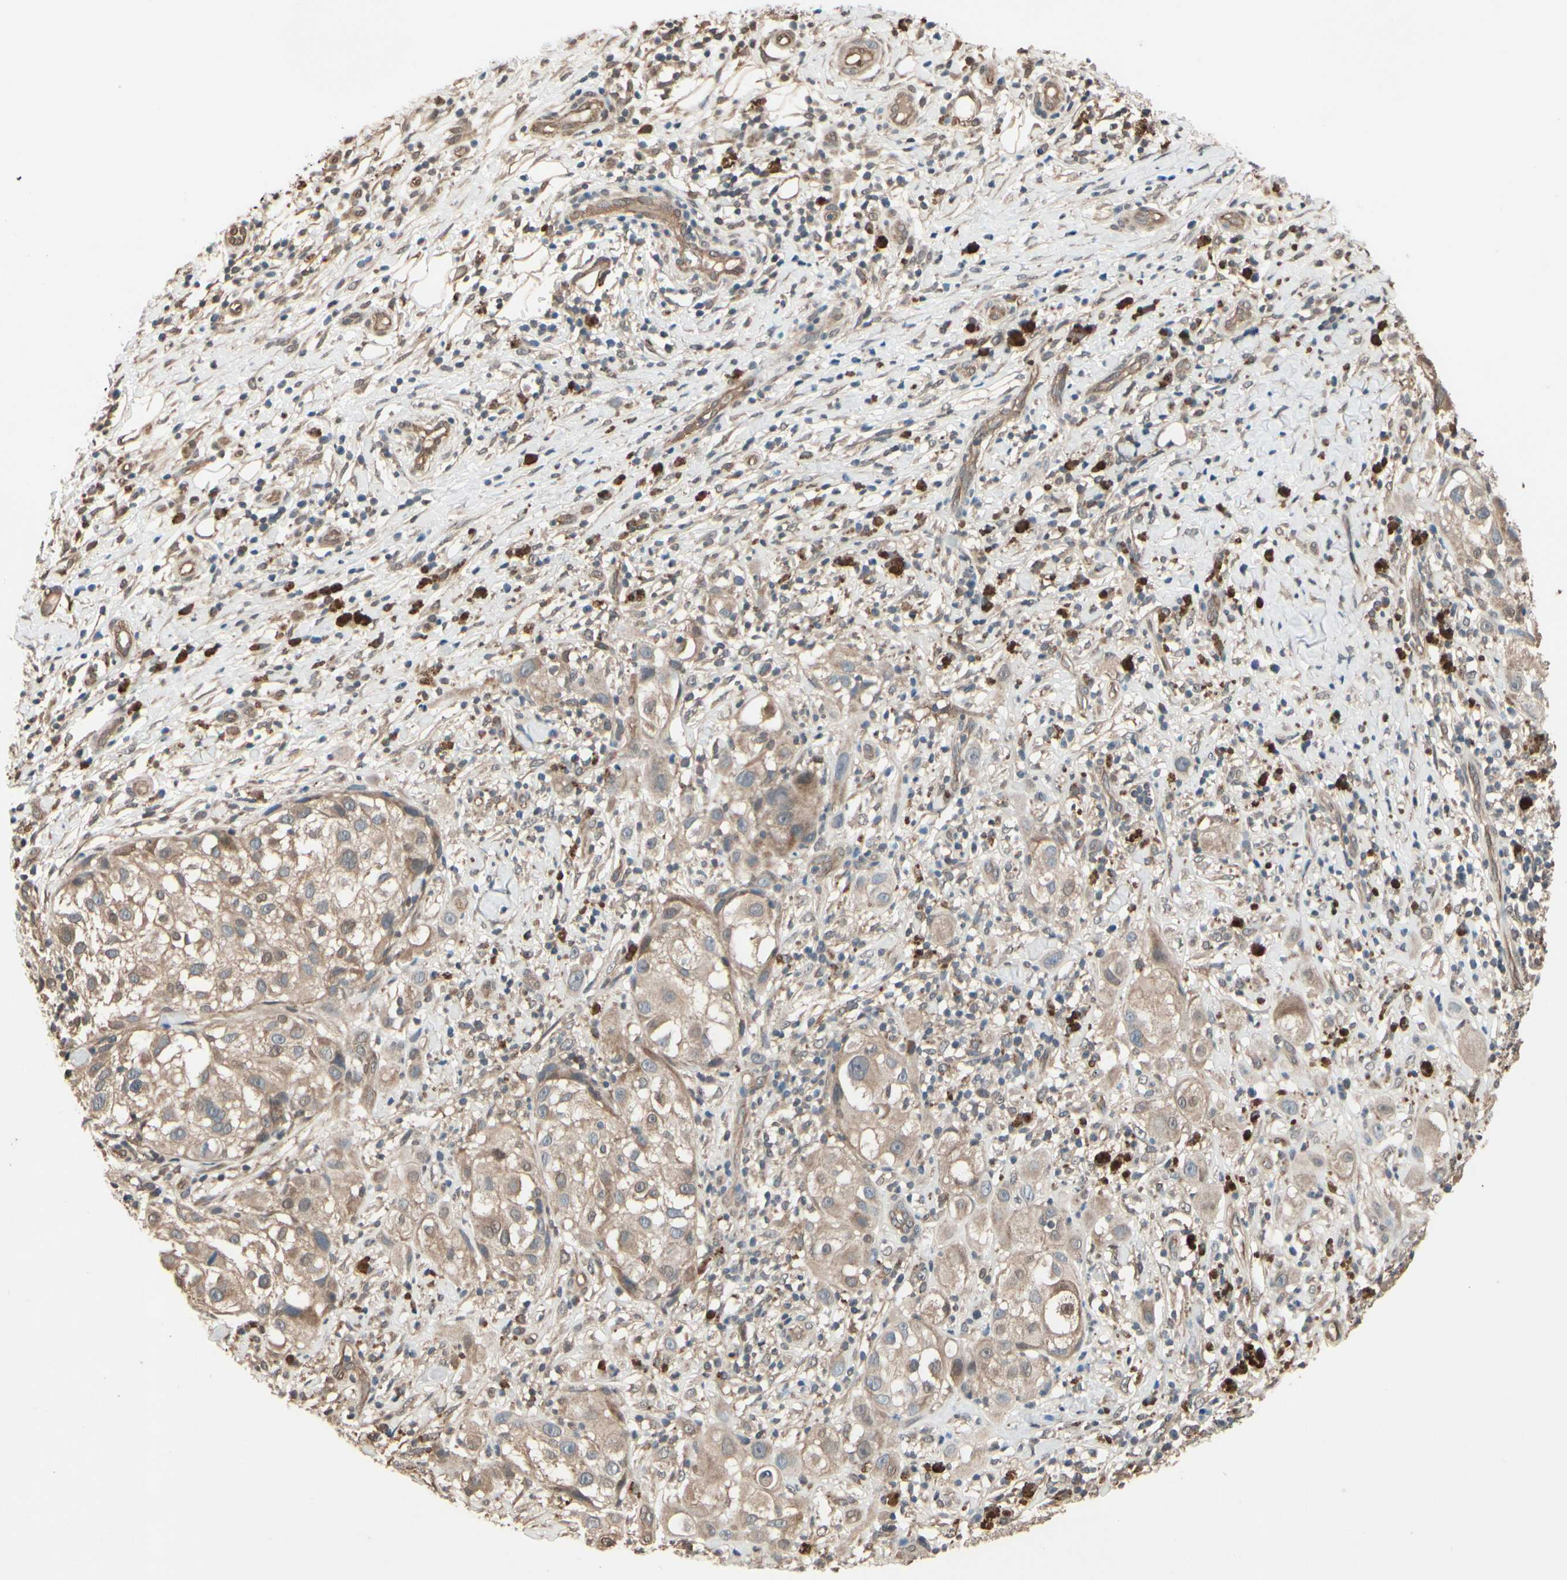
{"staining": {"intensity": "weak", "quantity": ">75%", "location": "cytoplasmic/membranous"}, "tissue": "melanoma", "cell_type": "Tumor cells", "image_type": "cancer", "snomed": [{"axis": "morphology", "description": "Necrosis, NOS"}, {"axis": "morphology", "description": "Malignant melanoma, NOS"}, {"axis": "topography", "description": "Skin"}], "caption": "An IHC image of tumor tissue is shown. Protein staining in brown labels weak cytoplasmic/membranous positivity in melanoma within tumor cells.", "gene": "PNPLA7", "patient": {"sex": "female", "age": 87}}